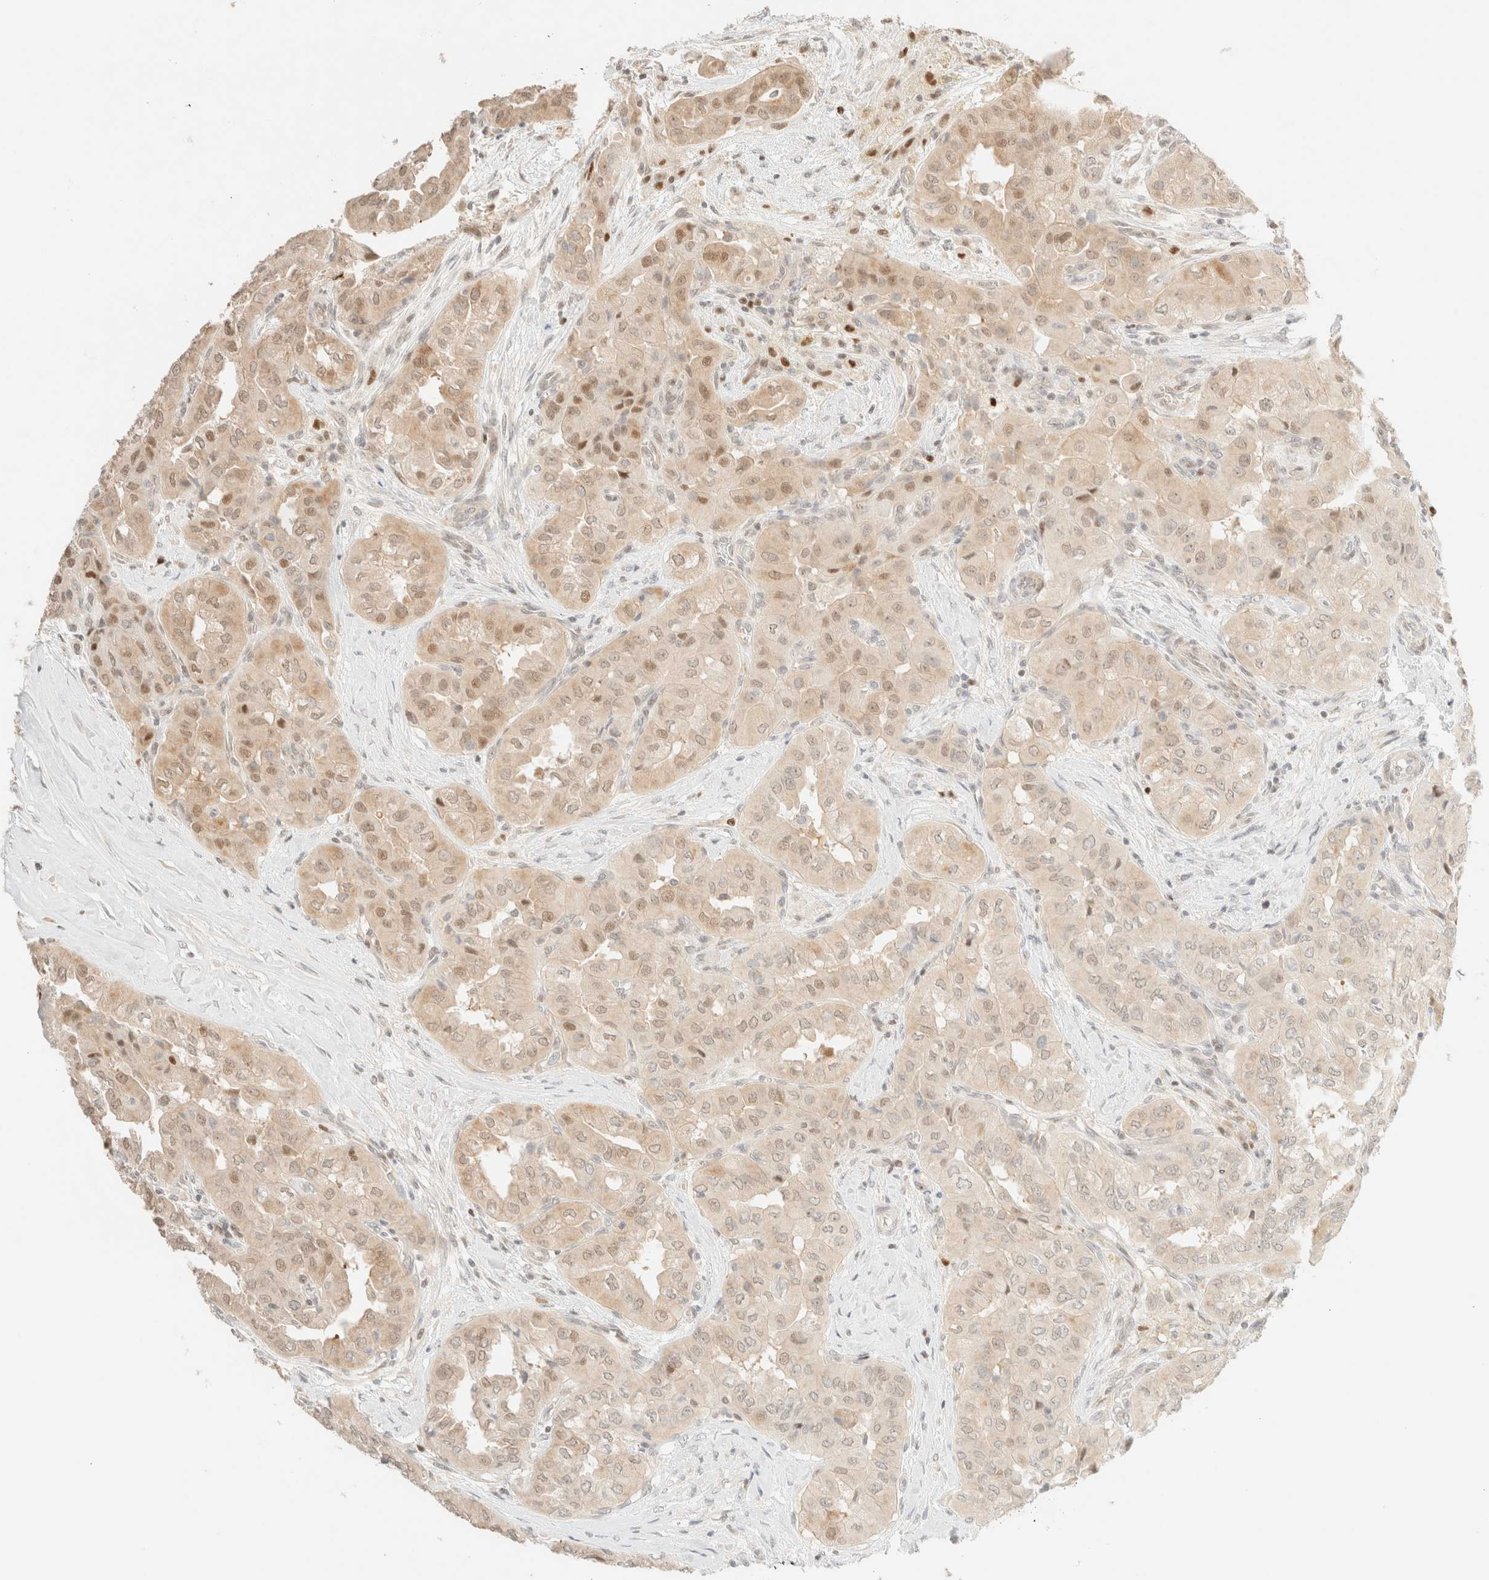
{"staining": {"intensity": "weak", "quantity": "25%-75%", "location": "cytoplasmic/membranous,nuclear"}, "tissue": "thyroid cancer", "cell_type": "Tumor cells", "image_type": "cancer", "snomed": [{"axis": "morphology", "description": "Papillary adenocarcinoma, NOS"}, {"axis": "topography", "description": "Thyroid gland"}], "caption": "The histopathology image demonstrates immunohistochemical staining of papillary adenocarcinoma (thyroid). There is weak cytoplasmic/membranous and nuclear positivity is appreciated in about 25%-75% of tumor cells. (IHC, brightfield microscopy, high magnification).", "gene": "TSR1", "patient": {"sex": "female", "age": 59}}